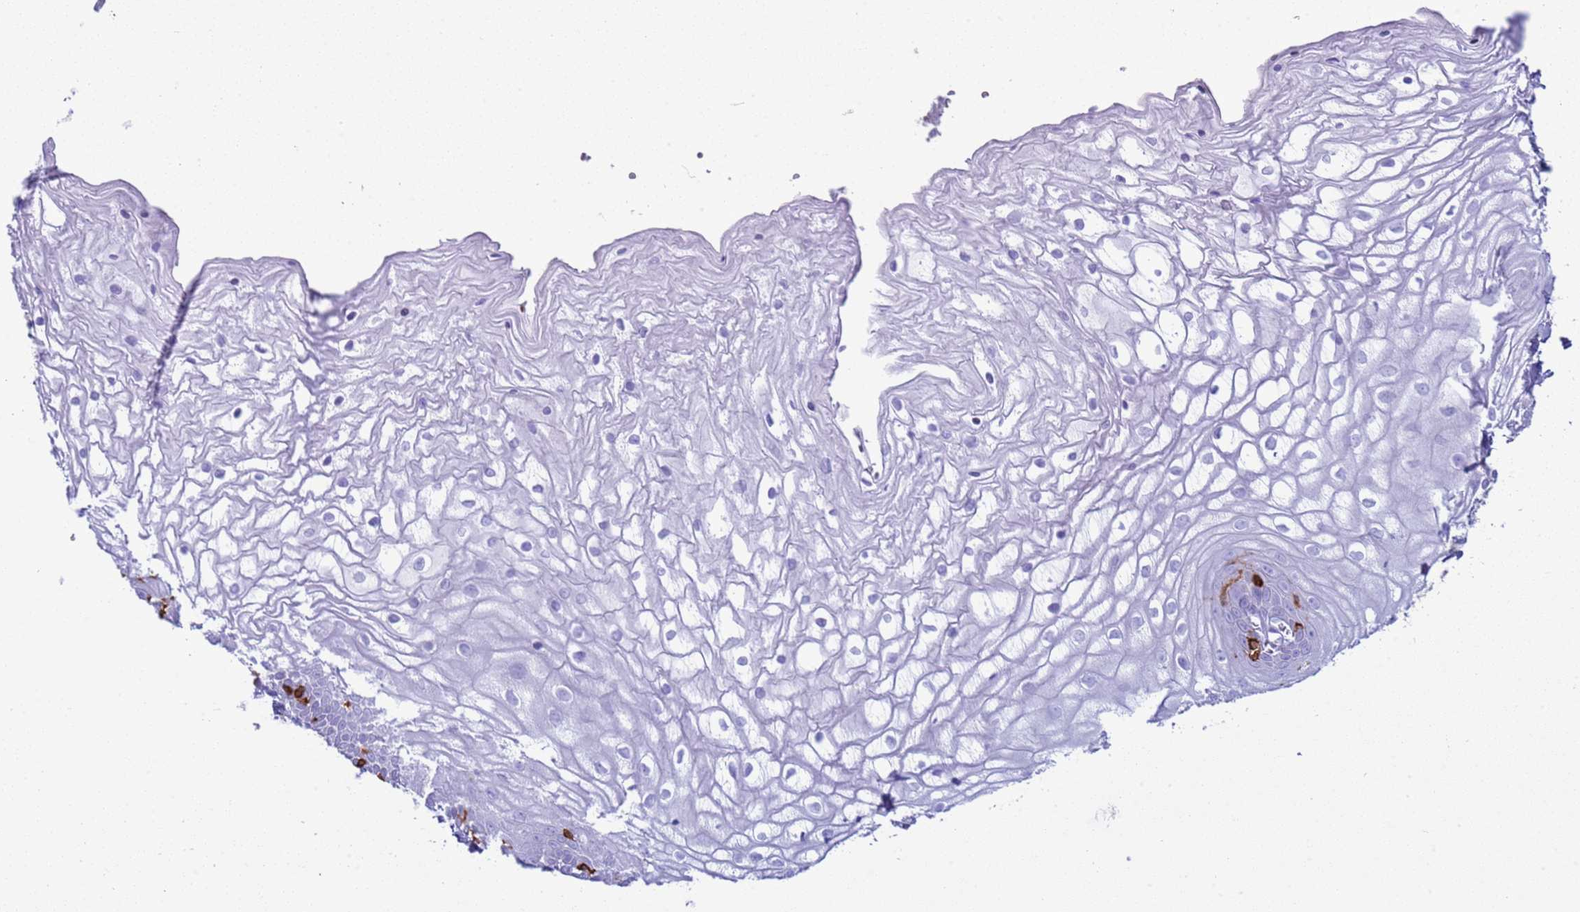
{"staining": {"intensity": "negative", "quantity": "none", "location": "none"}, "tissue": "vagina", "cell_type": "Squamous epithelial cells", "image_type": "normal", "snomed": [{"axis": "morphology", "description": "Normal tissue, NOS"}, {"axis": "topography", "description": "Vagina"}, {"axis": "topography", "description": "Cervix"}], "caption": "Protein analysis of benign vagina demonstrates no significant positivity in squamous epithelial cells.", "gene": "IRF5", "patient": {"sex": "female", "age": 40}}